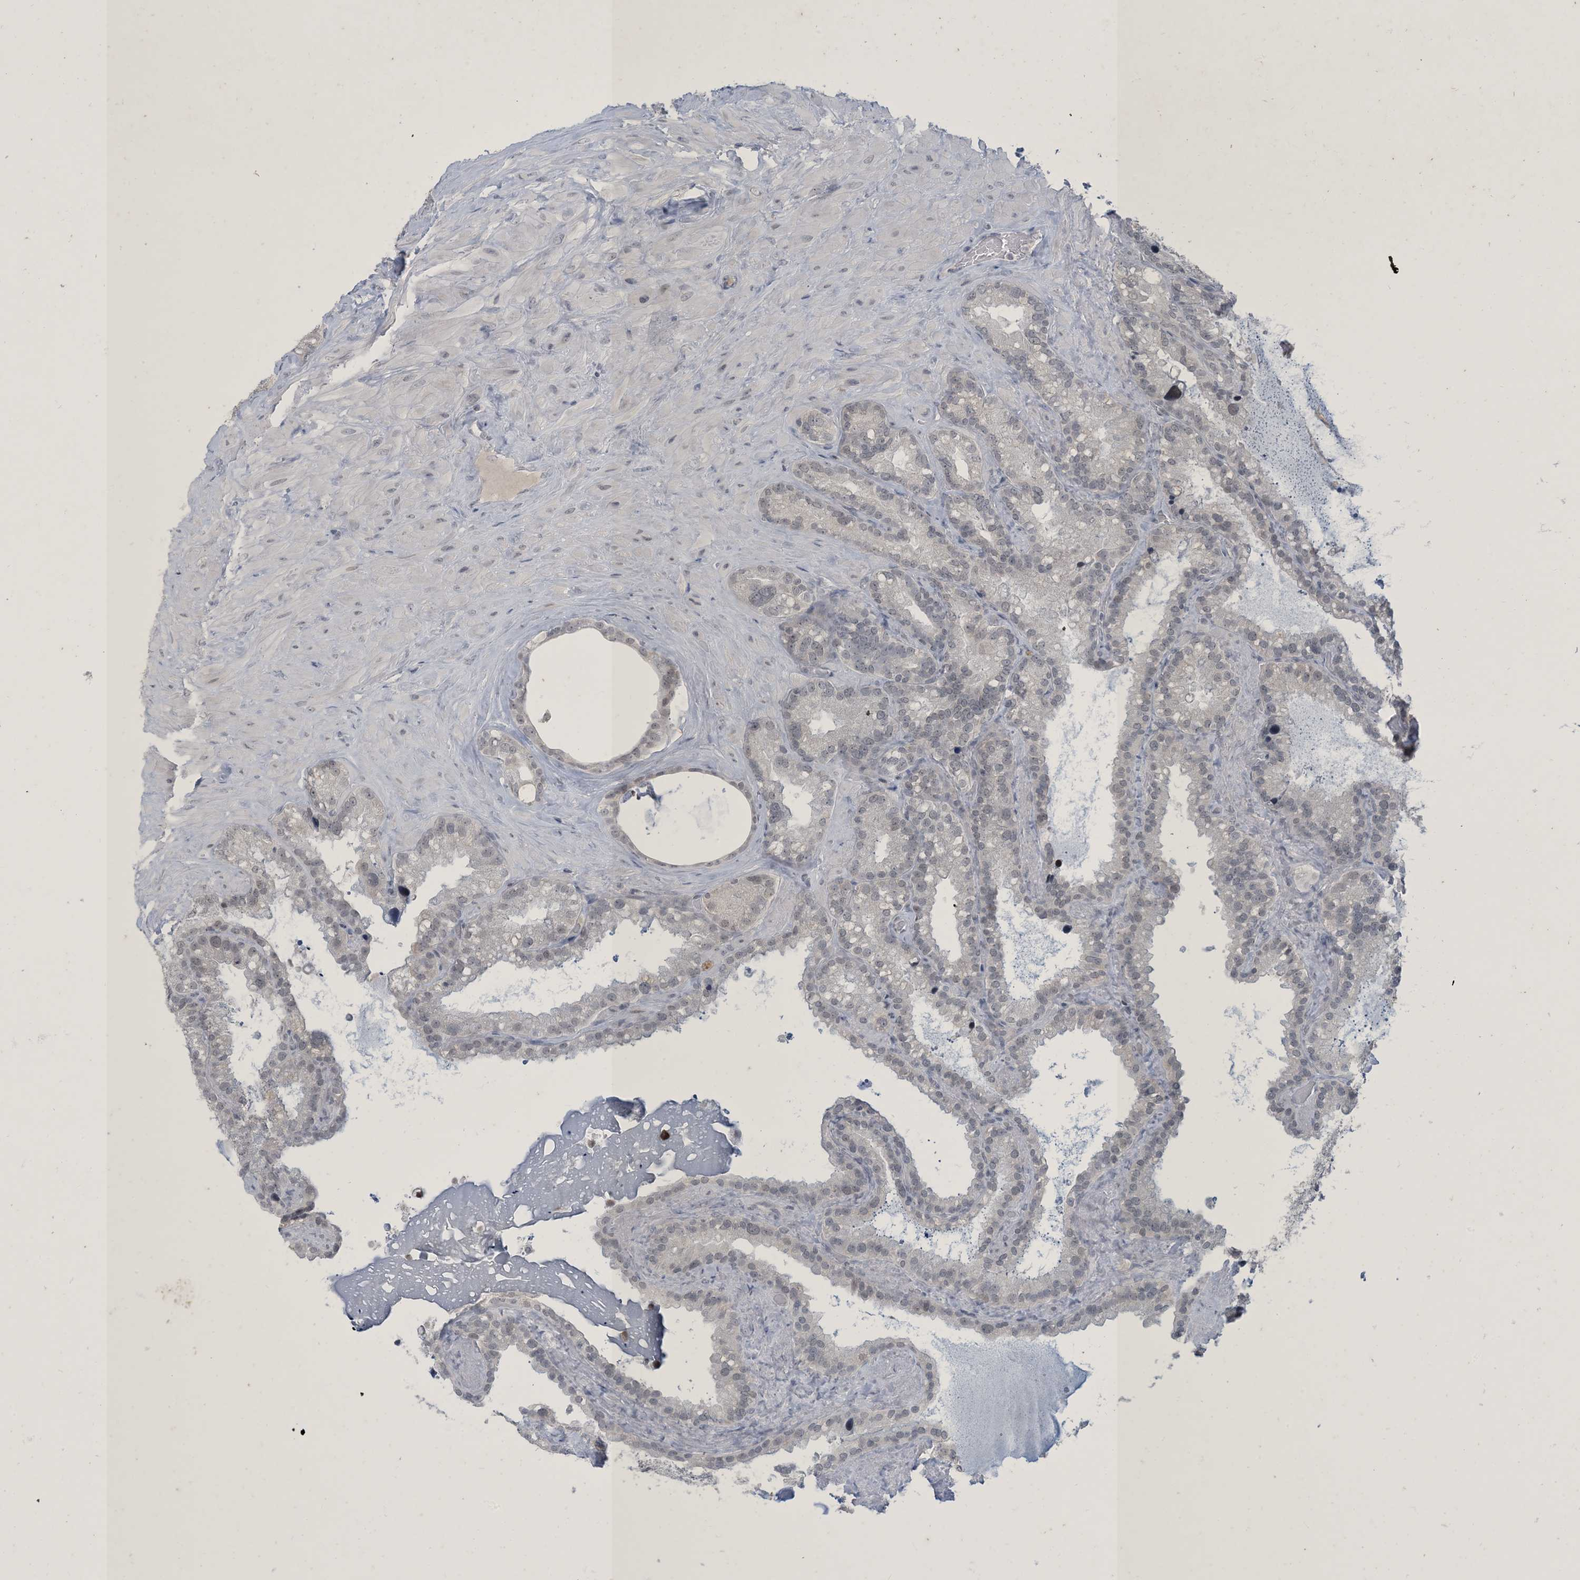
{"staining": {"intensity": "weak", "quantity": "25%-75%", "location": "nuclear"}, "tissue": "seminal vesicle", "cell_type": "Glandular cells", "image_type": "normal", "snomed": [{"axis": "morphology", "description": "Normal tissue, NOS"}, {"axis": "topography", "description": "Prostate"}, {"axis": "topography", "description": "Seminal veicle"}], "caption": "Immunohistochemical staining of unremarkable seminal vesicle reveals low levels of weak nuclear staining in approximately 25%-75% of glandular cells. (IHC, brightfield microscopy, high magnification).", "gene": "ZNF674", "patient": {"sex": "male", "age": 68}}